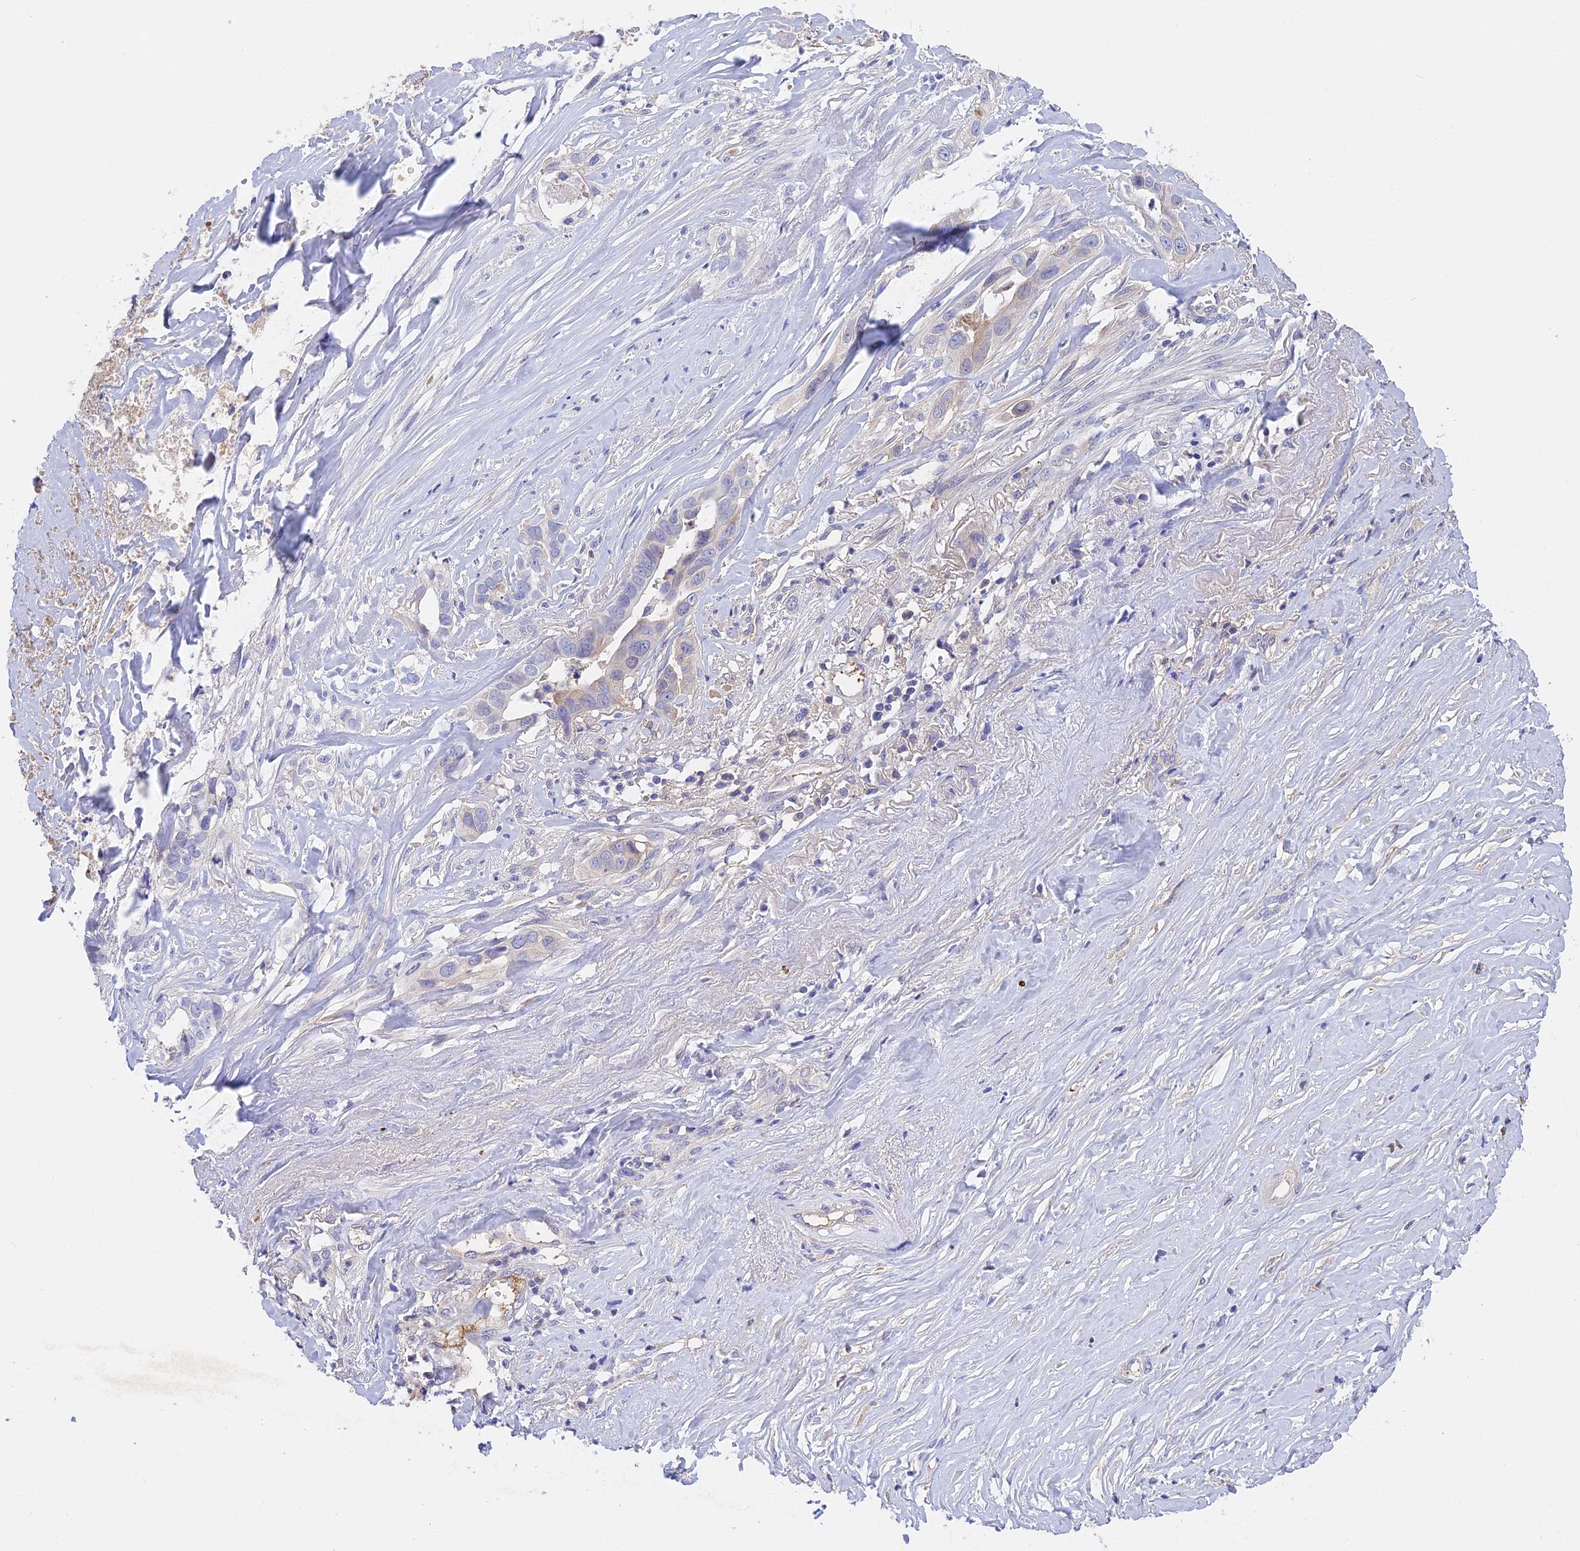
{"staining": {"intensity": "moderate", "quantity": "<25%", "location": "cytoplasmic/membranous"}, "tissue": "liver cancer", "cell_type": "Tumor cells", "image_type": "cancer", "snomed": [{"axis": "morphology", "description": "Cholangiocarcinoma"}, {"axis": "topography", "description": "Liver"}], "caption": "Immunohistochemistry (IHC) image of neoplastic tissue: human liver cholangiocarcinoma stained using IHC exhibits low levels of moderate protein expression localized specifically in the cytoplasmic/membranous of tumor cells, appearing as a cytoplasmic/membranous brown color.", "gene": "PZP", "patient": {"sex": "female", "age": 79}}